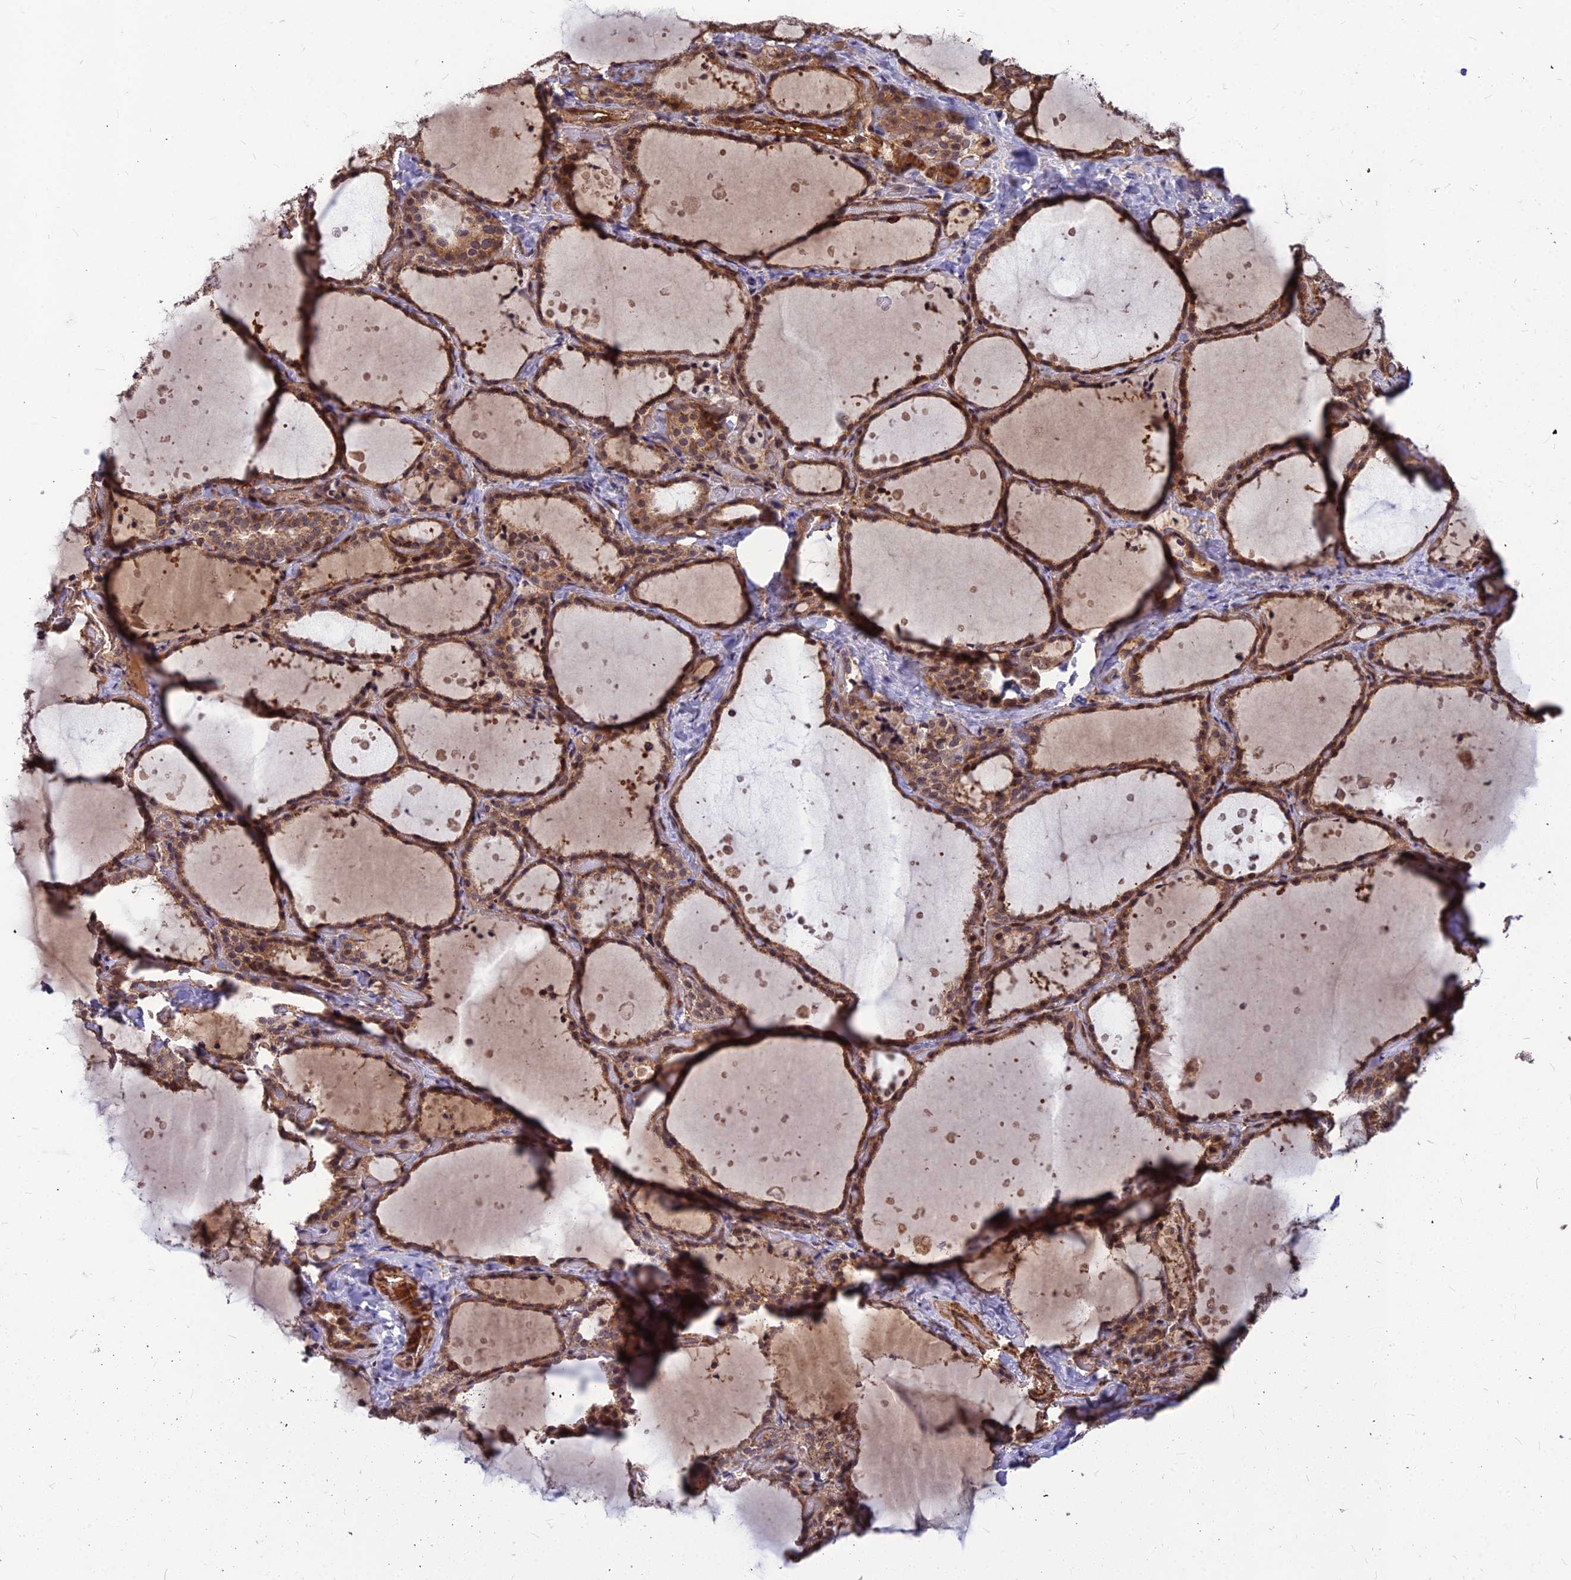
{"staining": {"intensity": "moderate", "quantity": ">75%", "location": "cytoplasmic/membranous,nuclear"}, "tissue": "thyroid gland", "cell_type": "Glandular cells", "image_type": "normal", "snomed": [{"axis": "morphology", "description": "Normal tissue, NOS"}, {"axis": "topography", "description": "Thyroid gland"}], "caption": "Immunohistochemistry of benign human thyroid gland exhibits medium levels of moderate cytoplasmic/membranous,nuclear positivity in about >75% of glandular cells.", "gene": "ZNF467", "patient": {"sex": "female", "age": 44}}